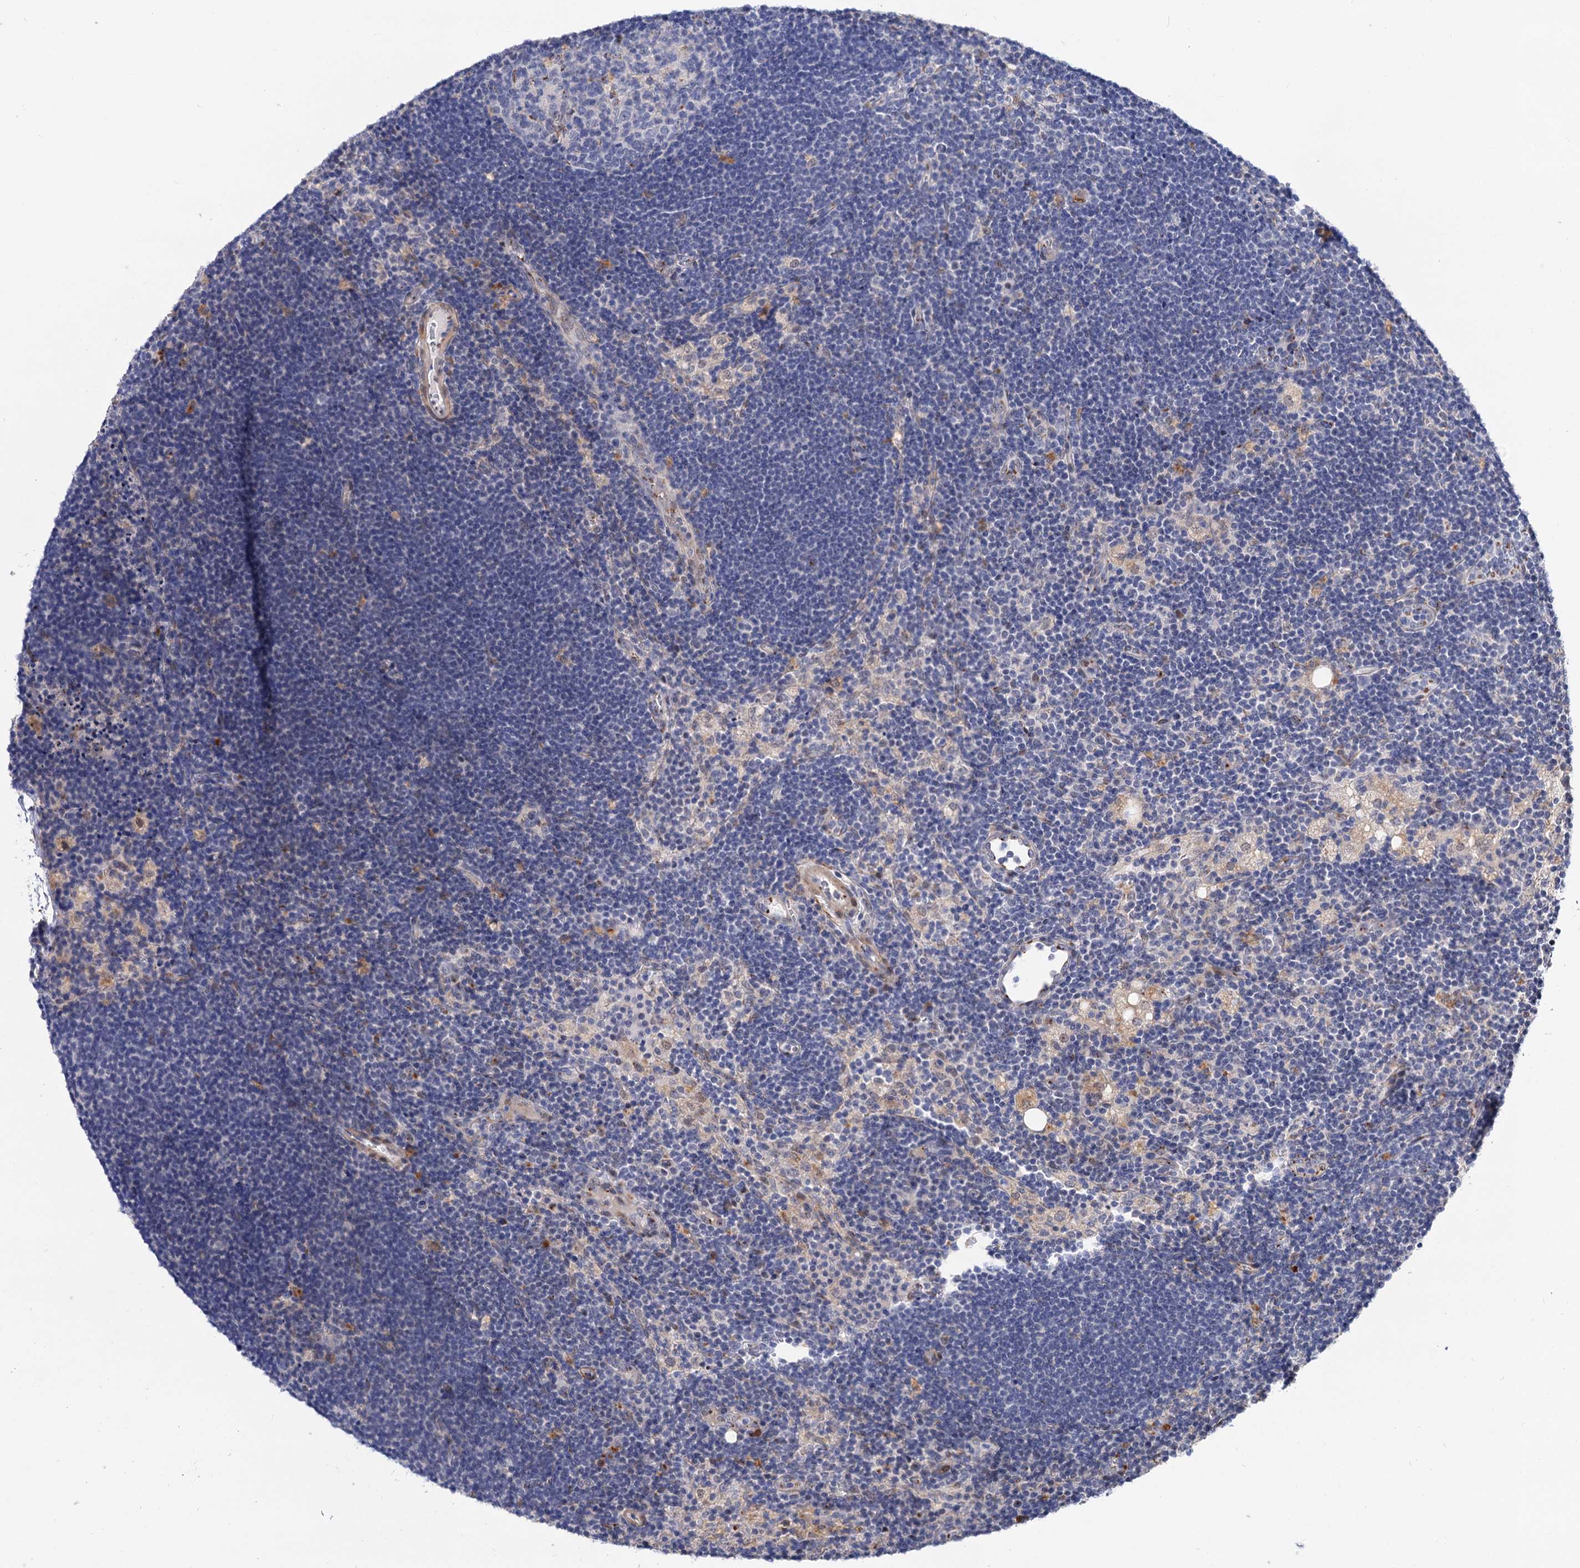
{"staining": {"intensity": "negative", "quantity": "none", "location": "none"}, "tissue": "lymph node", "cell_type": "Germinal center cells", "image_type": "normal", "snomed": [{"axis": "morphology", "description": "Normal tissue, NOS"}, {"axis": "topography", "description": "Lymph node"}], "caption": "This is an immunohistochemistry micrograph of benign lymph node. There is no staining in germinal center cells.", "gene": "C11orf96", "patient": {"sex": "male", "age": 24}}